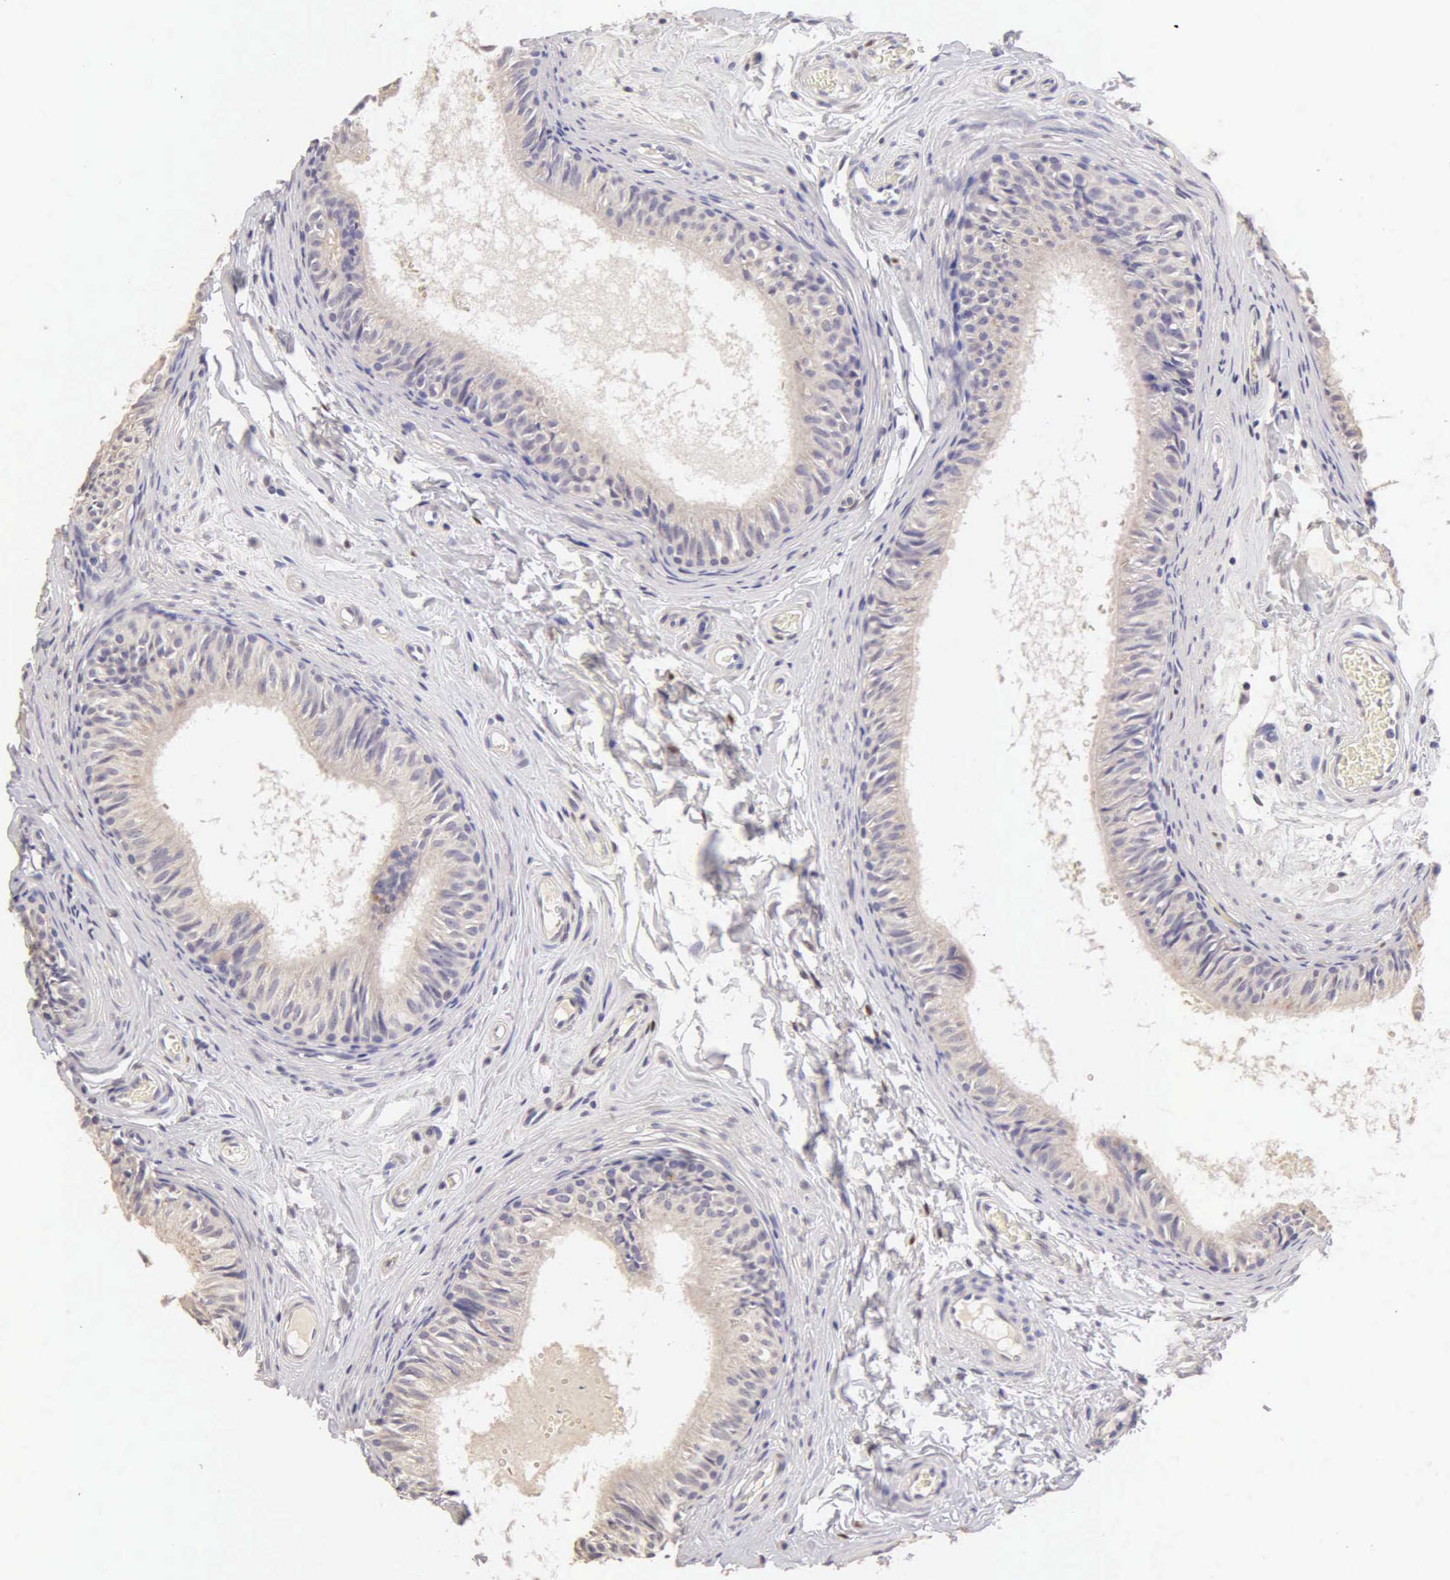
{"staining": {"intensity": "negative", "quantity": "none", "location": "none"}, "tissue": "epididymis", "cell_type": "Glandular cells", "image_type": "normal", "snomed": [{"axis": "morphology", "description": "Normal tissue, NOS"}, {"axis": "topography", "description": "Epididymis"}], "caption": "Immunohistochemistry image of normal epididymis stained for a protein (brown), which exhibits no expression in glandular cells. The staining was performed using DAB (3,3'-diaminobenzidine) to visualize the protein expression in brown, while the nuclei were stained in blue with hematoxylin (Magnification: 20x).", "gene": "ESR1", "patient": {"sex": "male", "age": 23}}